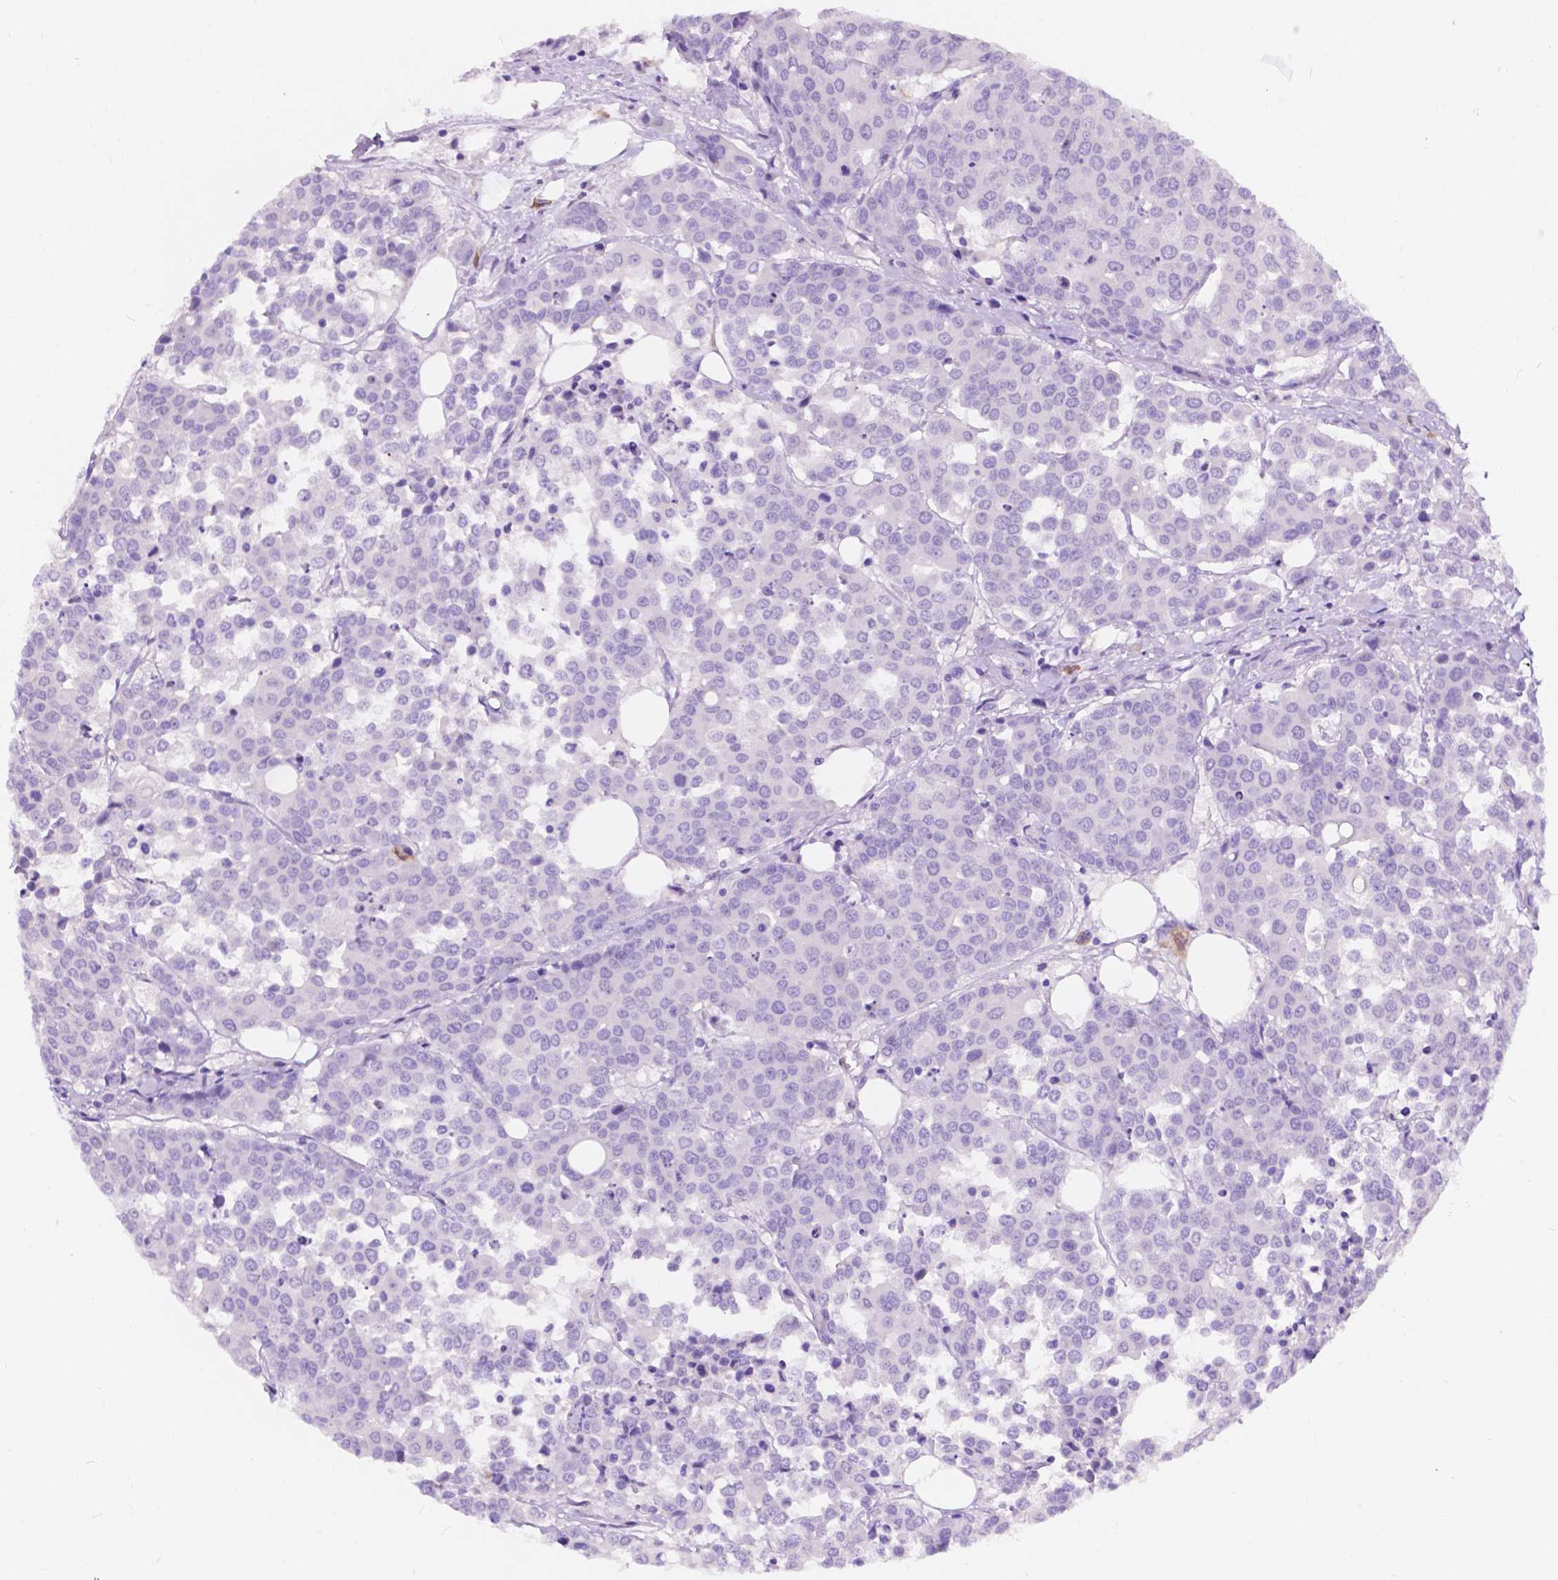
{"staining": {"intensity": "negative", "quantity": "none", "location": "none"}, "tissue": "carcinoid", "cell_type": "Tumor cells", "image_type": "cancer", "snomed": [{"axis": "morphology", "description": "Carcinoid, malignant, NOS"}, {"axis": "topography", "description": "Colon"}], "caption": "Tumor cells are negative for protein expression in human malignant carcinoid.", "gene": "GNAO1", "patient": {"sex": "male", "age": 81}}